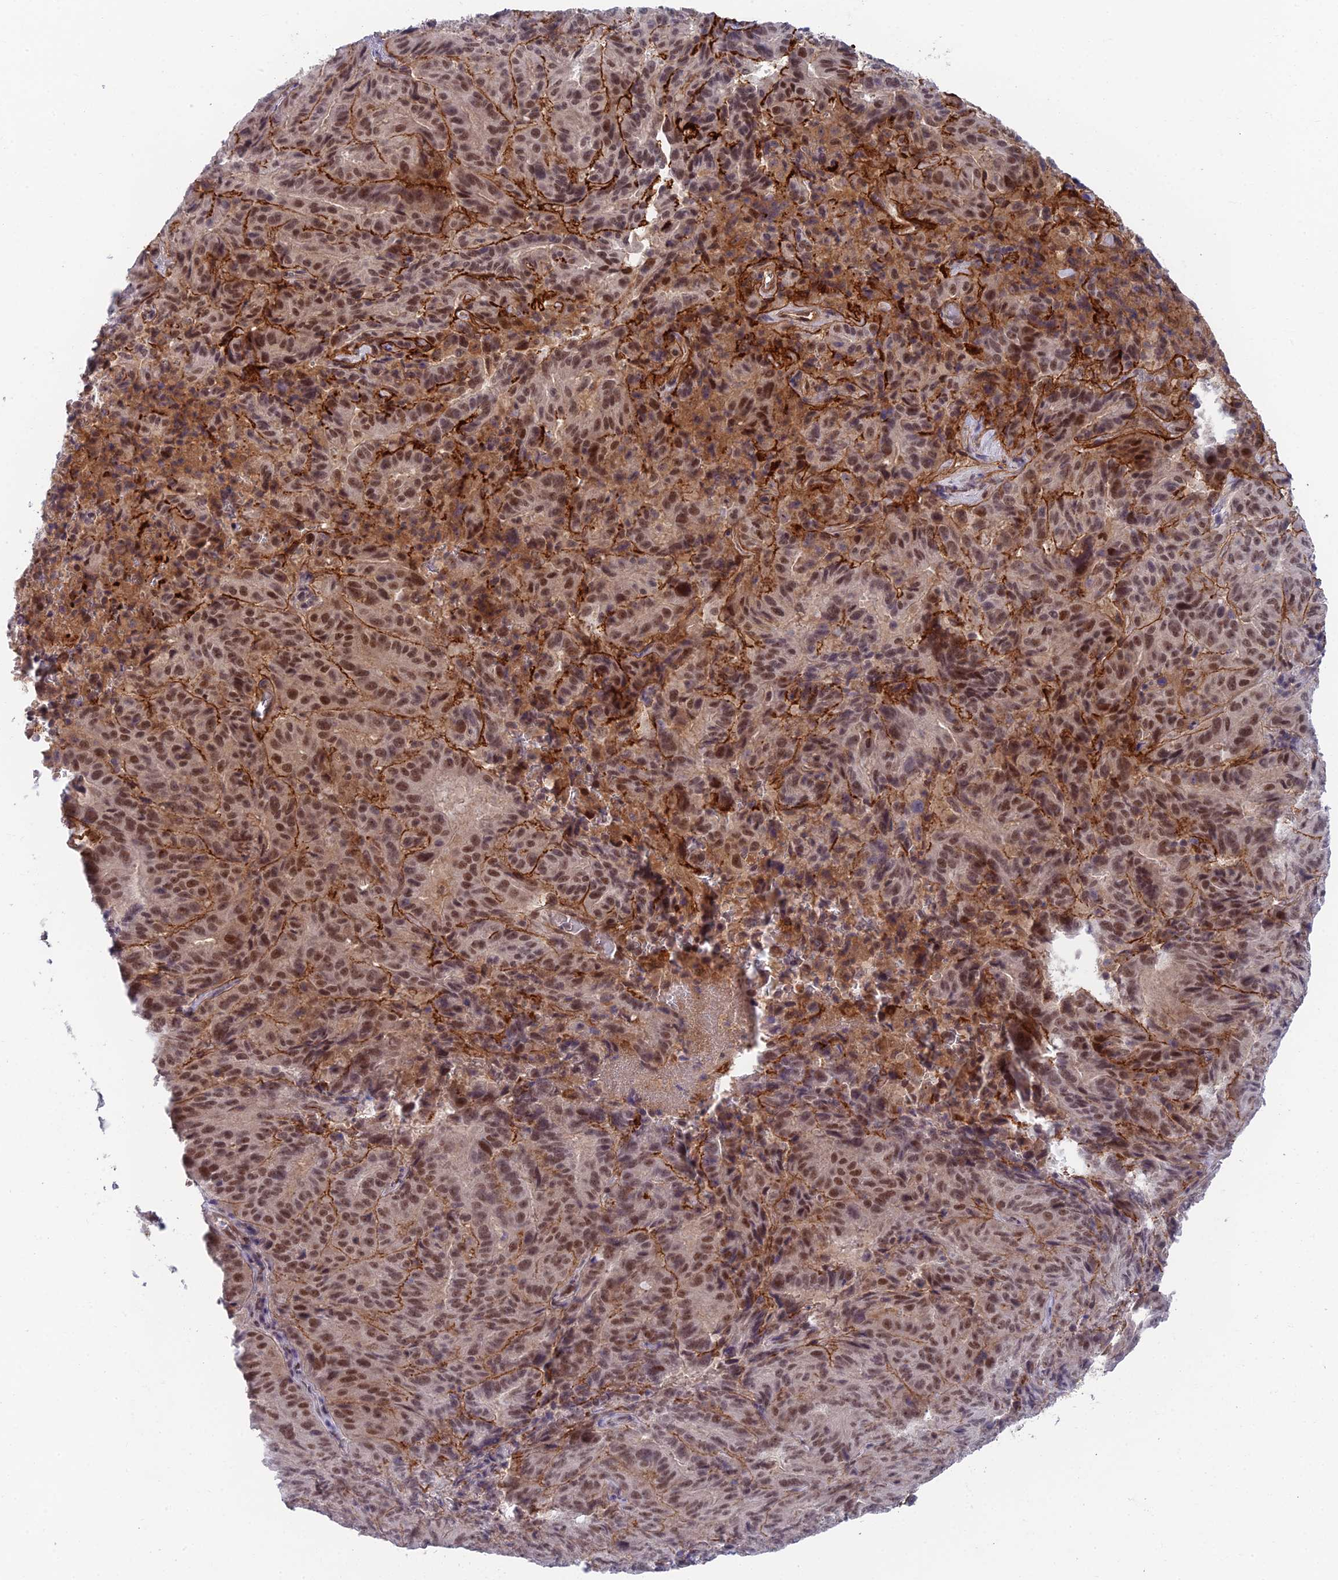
{"staining": {"intensity": "moderate", "quantity": ">75%", "location": "cytoplasmic/membranous,nuclear"}, "tissue": "pancreatic cancer", "cell_type": "Tumor cells", "image_type": "cancer", "snomed": [{"axis": "morphology", "description": "Adenocarcinoma, NOS"}, {"axis": "topography", "description": "Pancreas"}], "caption": "About >75% of tumor cells in pancreatic cancer exhibit moderate cytoplasmic/membranous and nuclear protein positivity as visualized by brown immunohistochemical staining.", "gene": "NSMCE1", "patient": {"sex": "male", "age": 63}}